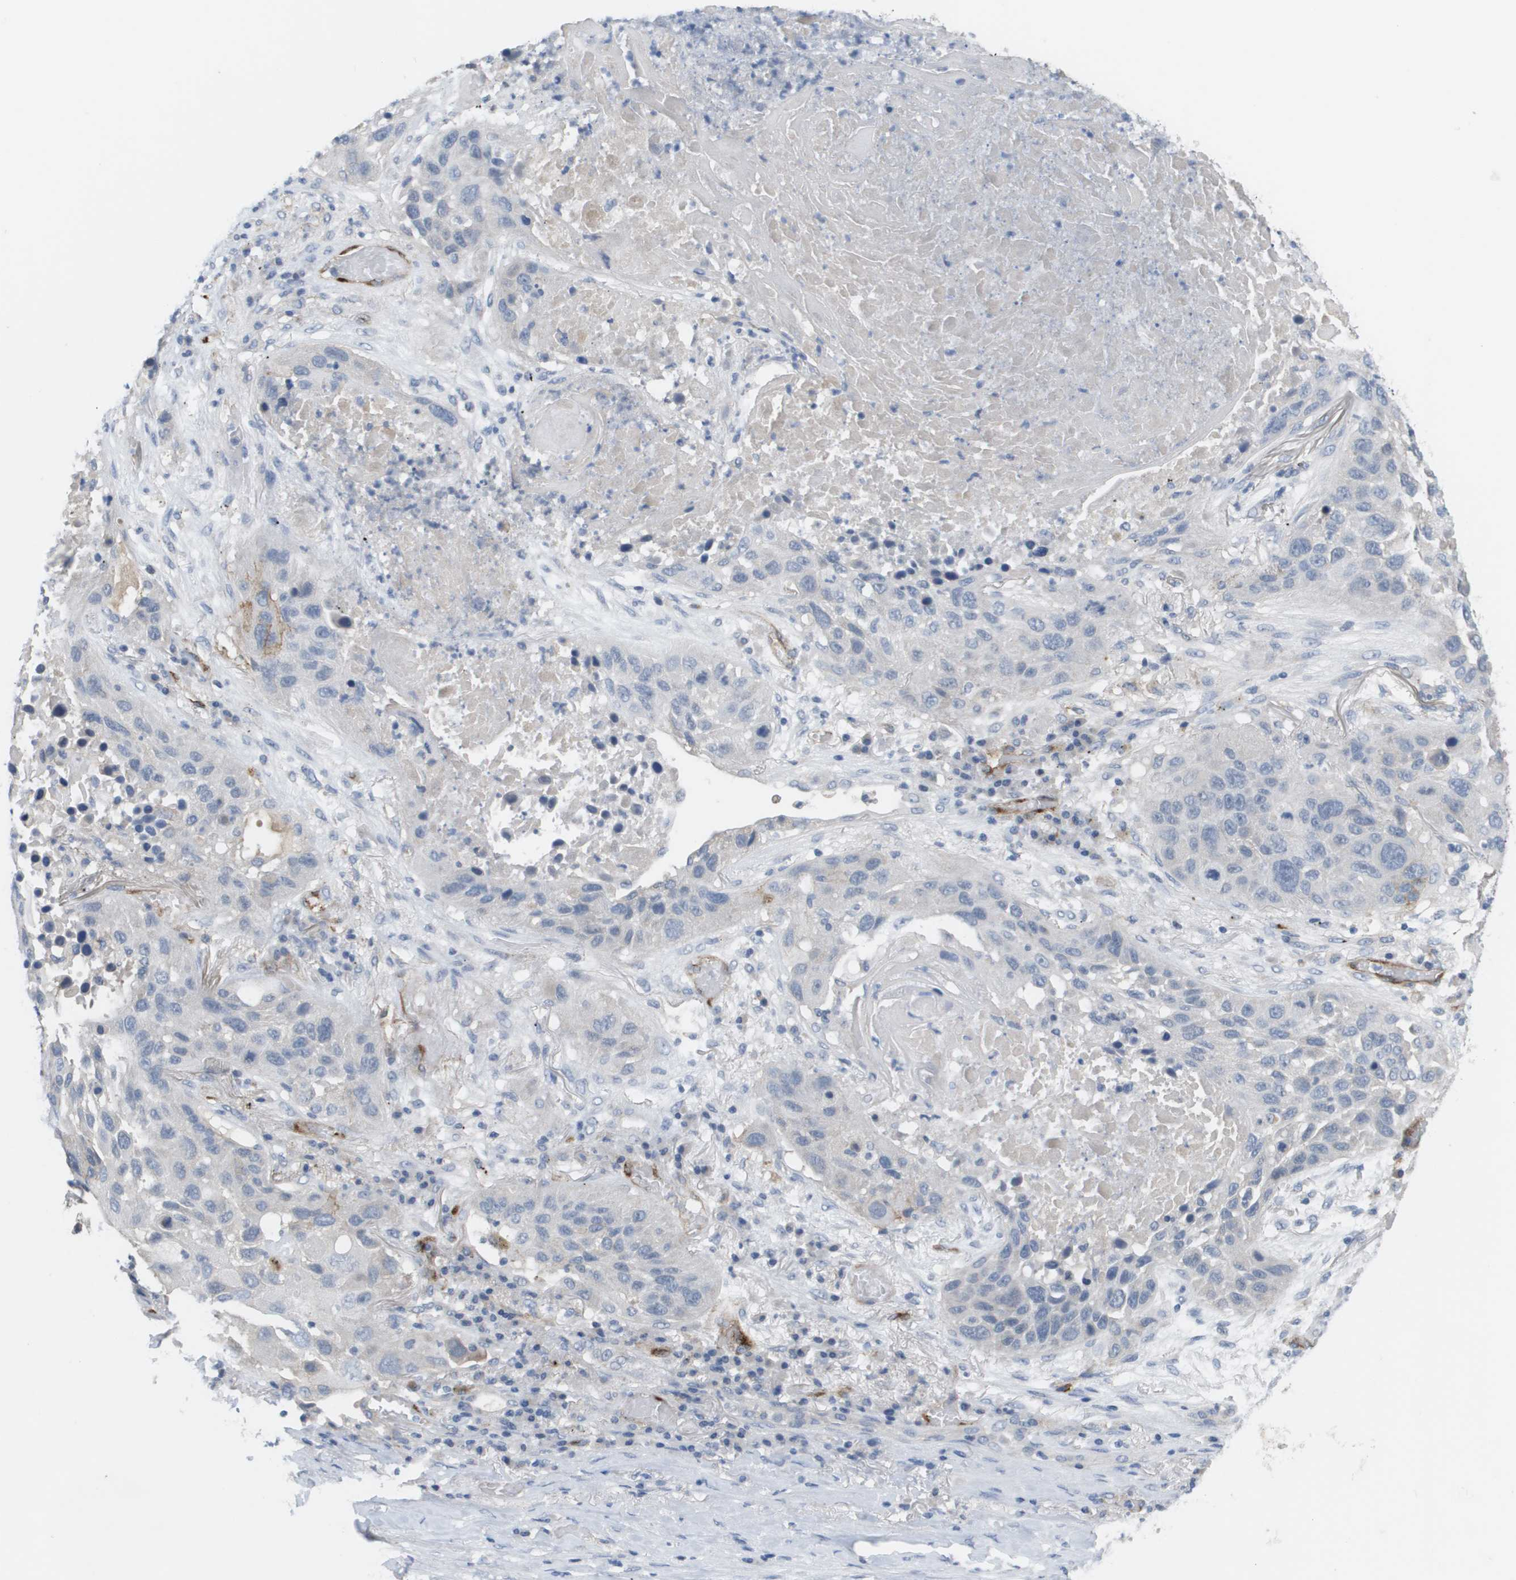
{"staining": {"intensity": "negative", "quantity": "none", "location": "none"}, "tissue": "lung cancer", "cell_type": "Tumor cells", "image_type": "cancer", "snomed": [{"axis": "morphology", "description": "Squamous cell carcinoma, NOS"}, {"axis": "topography", "description": "Lung"}], "caption": "Immunohistochemistry histopathology image of neoplastic tissue: human lung squamous cell carcinoma stained with DAB exhibits no significant protein expression in tumor cells. (DAB immunohistochemistry, high magnification).", "gene": "ANGPT2", "patient": {"sex": "male", "age": 57}}